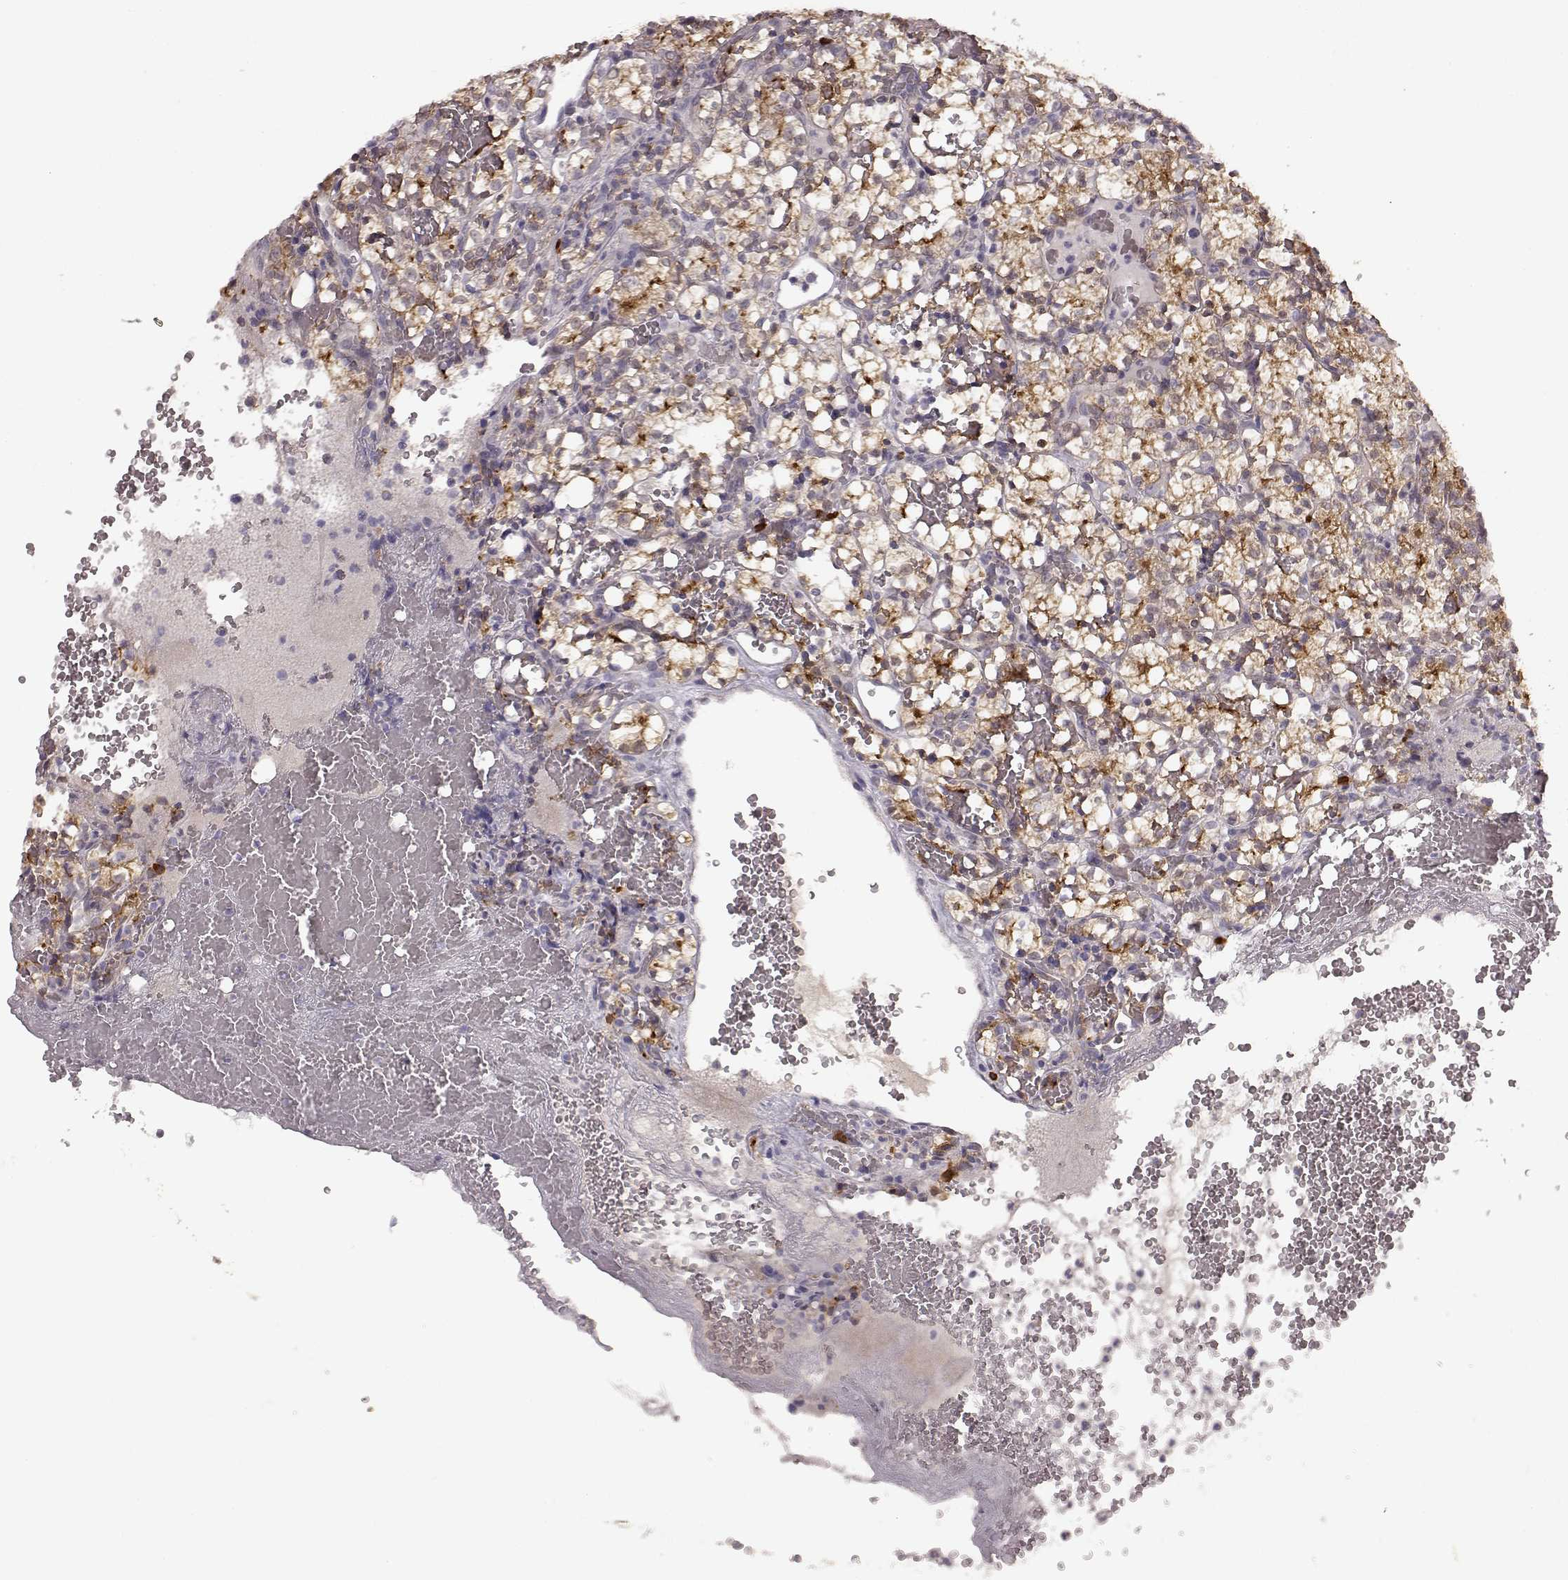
{"staining": {"intensity": "negative", "quantity": "none", "location": "none"}, "tissue": "renal cancer", "cell_type": "Tumor cells", "image_type": "cancer", "snomed": [{"axis": "morphology", "description": "Adenocarcinoma, NOS"}, {"axis": "topography", "description": "Kidney"}], "caption": "Tumor cells show no significant protein positivity in renal cancer. (Stains: DAB (3,3'-diaminobenzidine) immunohistochemistry (IHC) with hematoxylin counter stain, Microscopy: brightfield microscopy at high magnification).", "gene": "GHR", "patient": {"sex": "female", "age": 69}}